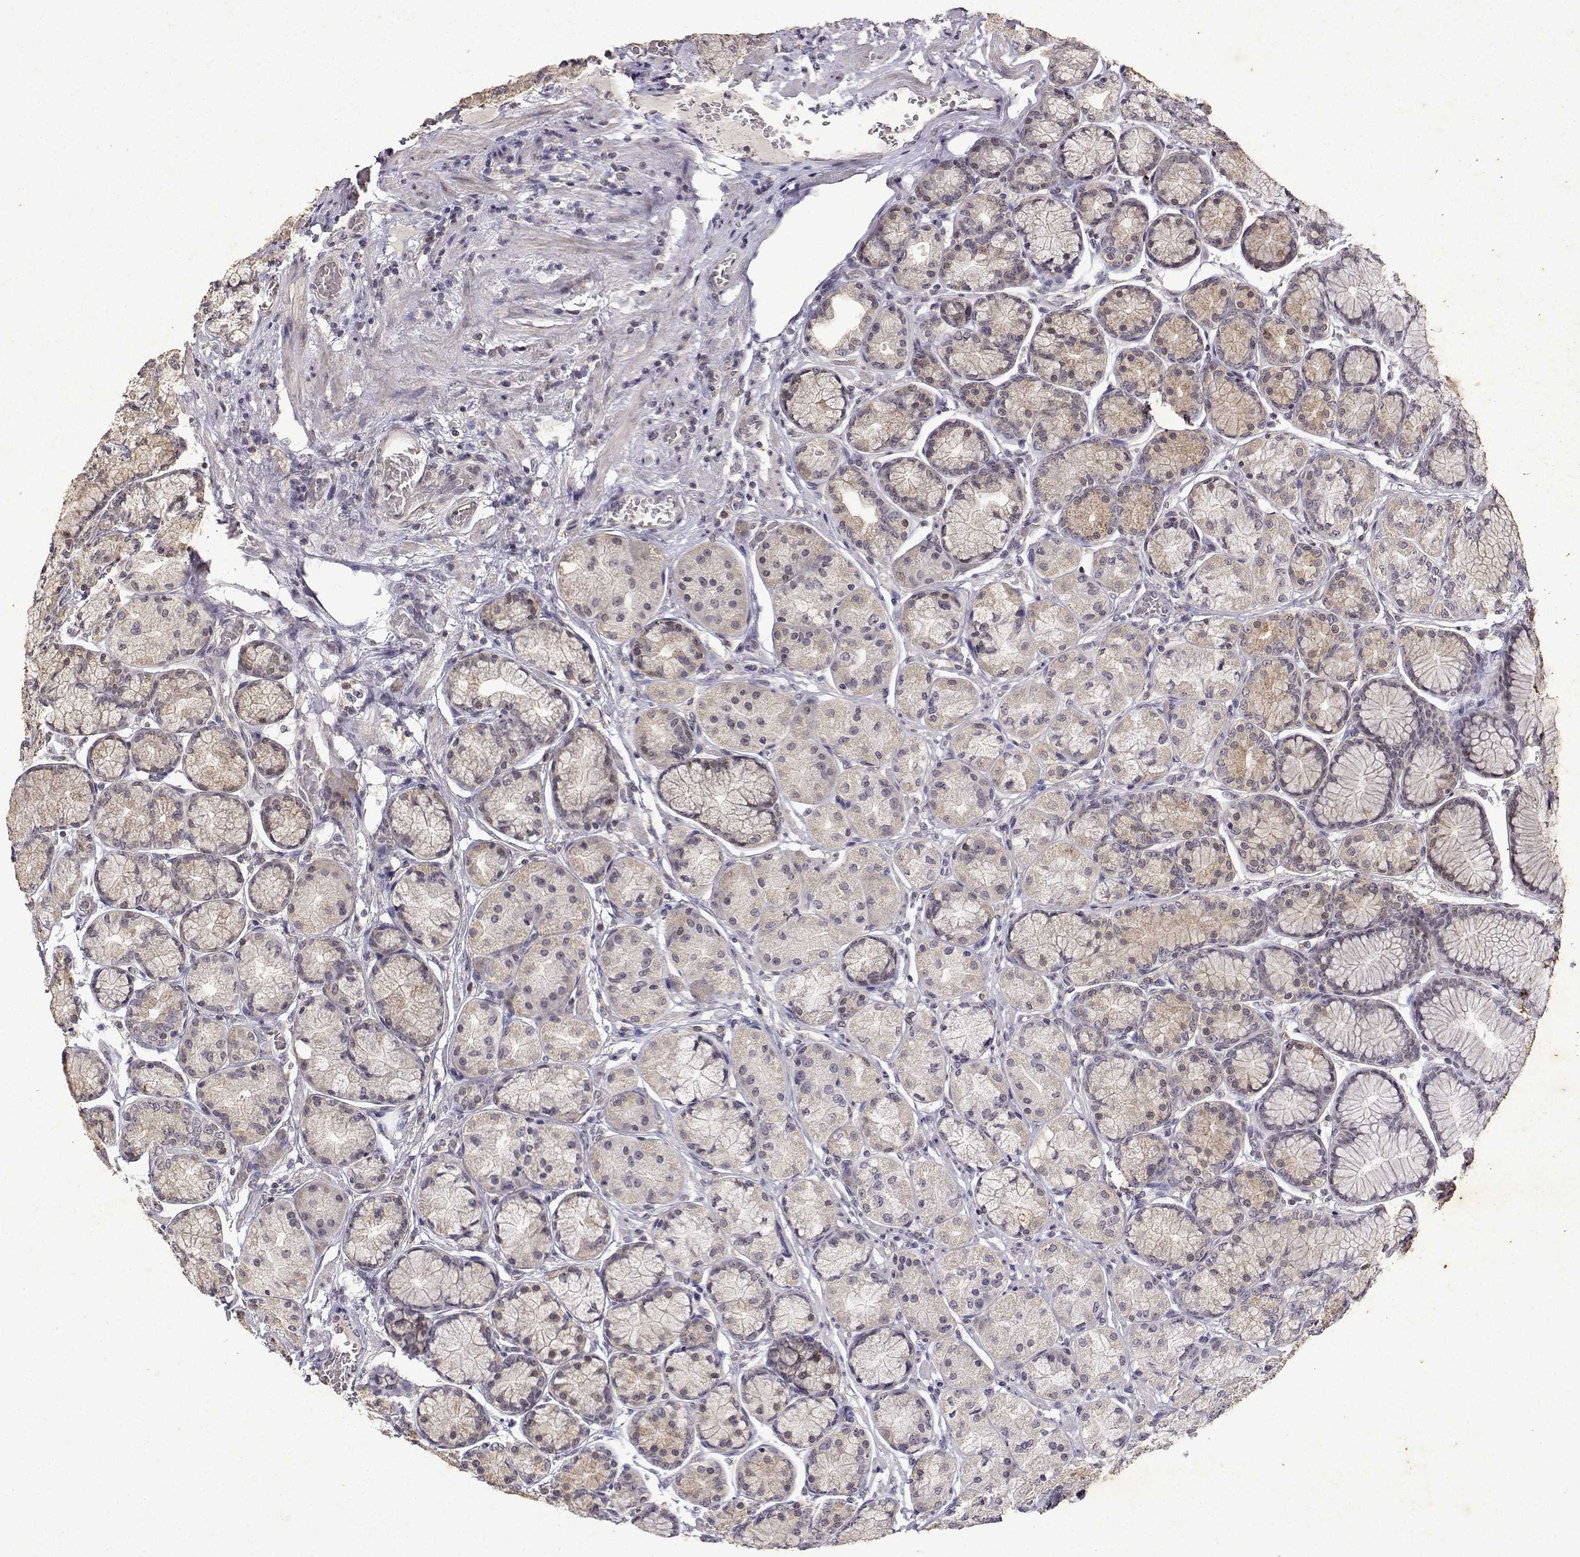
{"staining": {"intensity": "weak", "quantity": ">75%", "location": "cytoplasmic/membranous"}, "tissue": "stomach", "cell_type": "Glandular cells", "image_type": "normal", "snomed": [{"axis": "morphology", "description": "Normal tissue, NOS"}, {"axis": "morphology", "description": "Adenocarcinoma, NOS"}, {"axis": "morphology", "description": "Adenocarcinoma, High grade"}, {"axis": "topography", "description": "Stomach, upper"}, {"axis": "topography", "description": "Stomach"}], "caption": "Immunohistochemical staining of normal human stomach shows low levels of weak cytoplasmic/membranous positivity in approximately >75% of glandular cells.", "gene": "BDNF", "patient": {"sex": "female", "age": 65}}